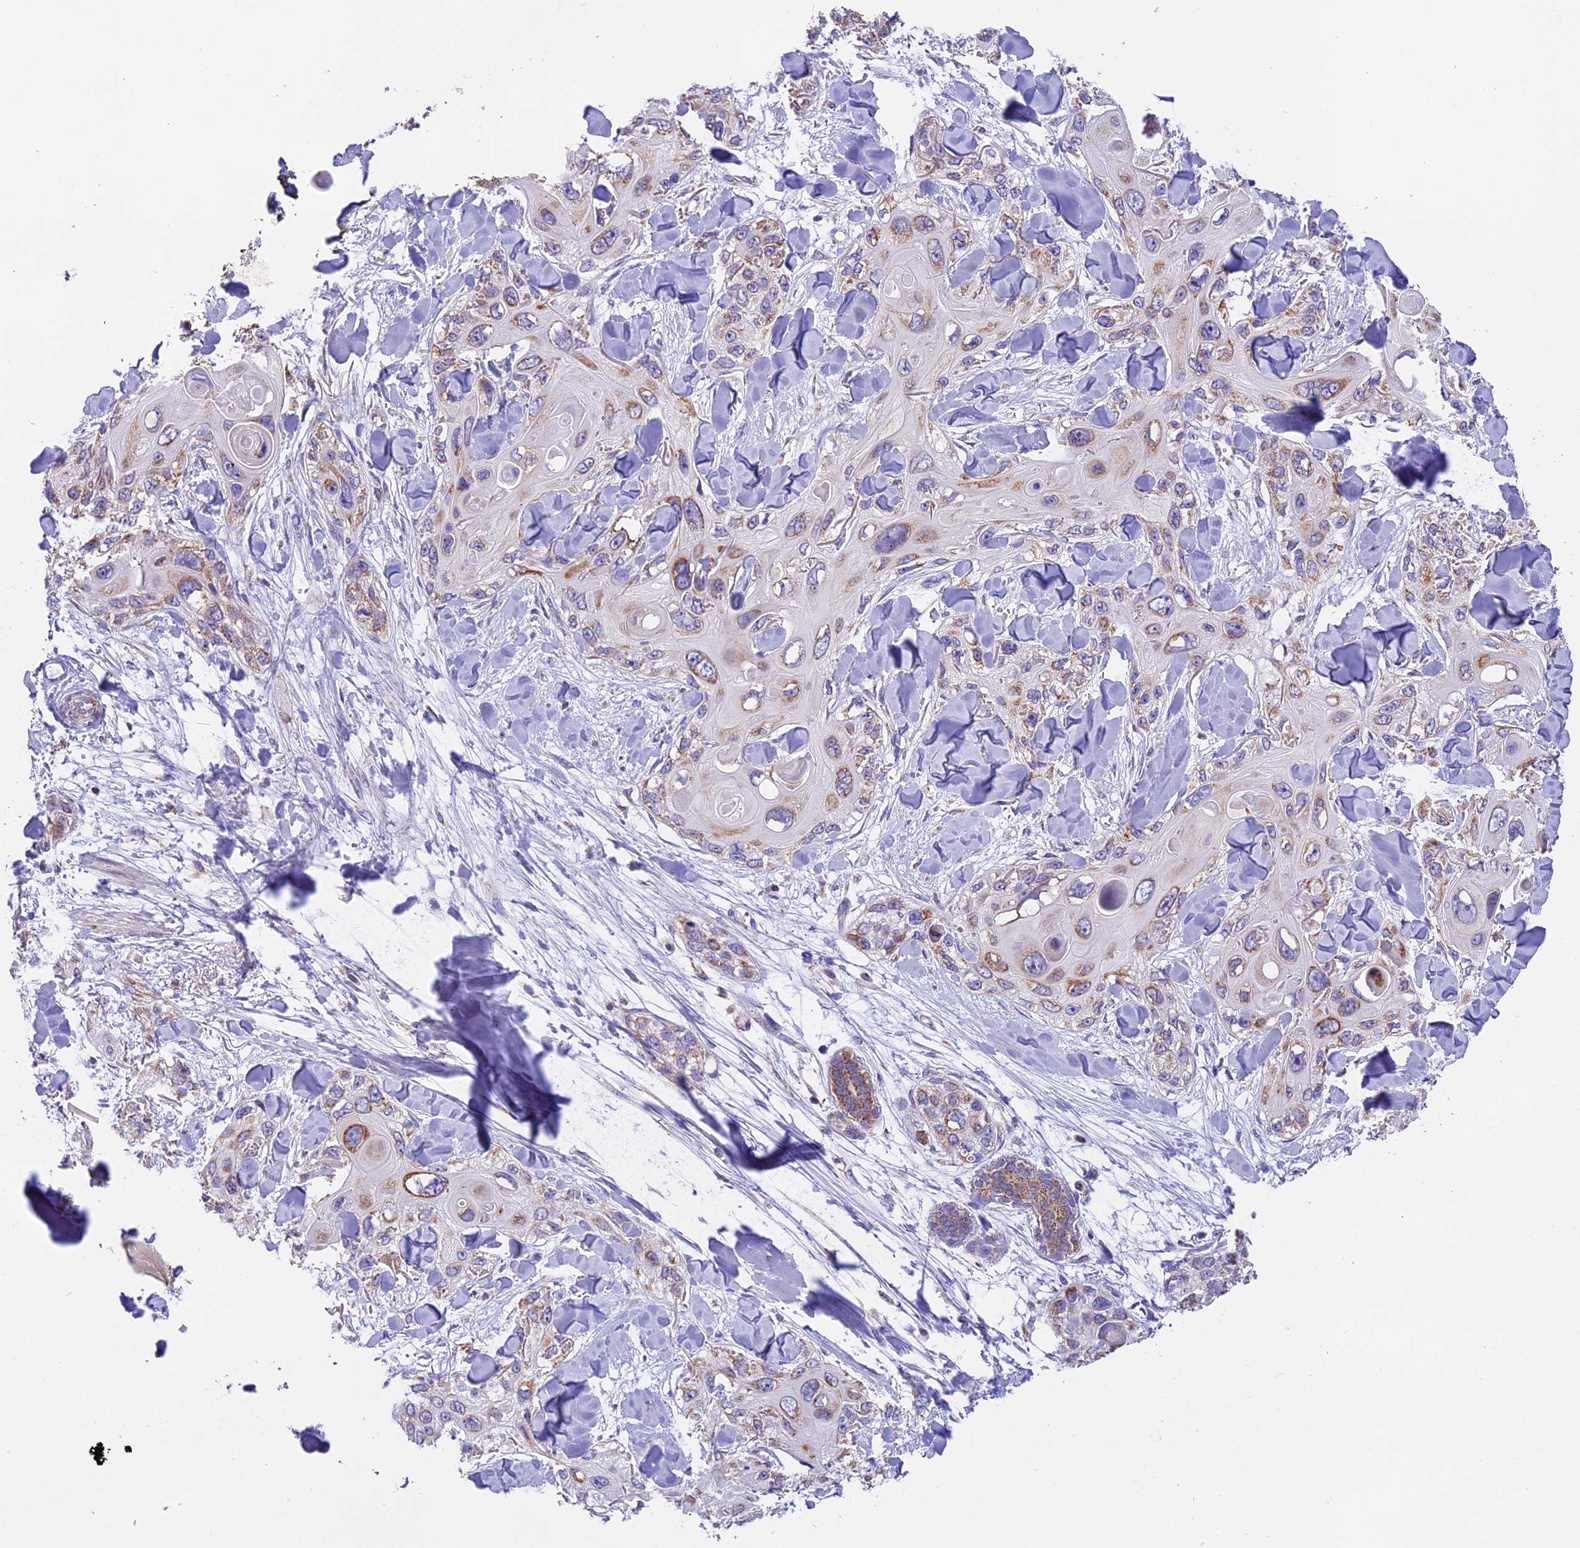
{"staining": {"intensity": "moderate", "quantity": "25%-75%", "location": "cytoplasmic/membranous"}, "tissue": "skin cancer", "cell_type": "Tumor cells", "image_type": "cancer", "snomed": [{"axis": "morphology", "description": "Normal tissue, NOS"}, {"axis": "morphology", "description": "Squamous cell carcinoma, NOS"}, {"axis": "topography", "description": "Skin"}], "caption": "Approximately 25%-75% of tumor cells in human skin squamous cell carcinoma display moderate cytoplasmic/membranous protein positivity as visualized by brown immunohistochemical staining.", "gene": "MGME1", "patient": {"sex": "male", "age": 72}}